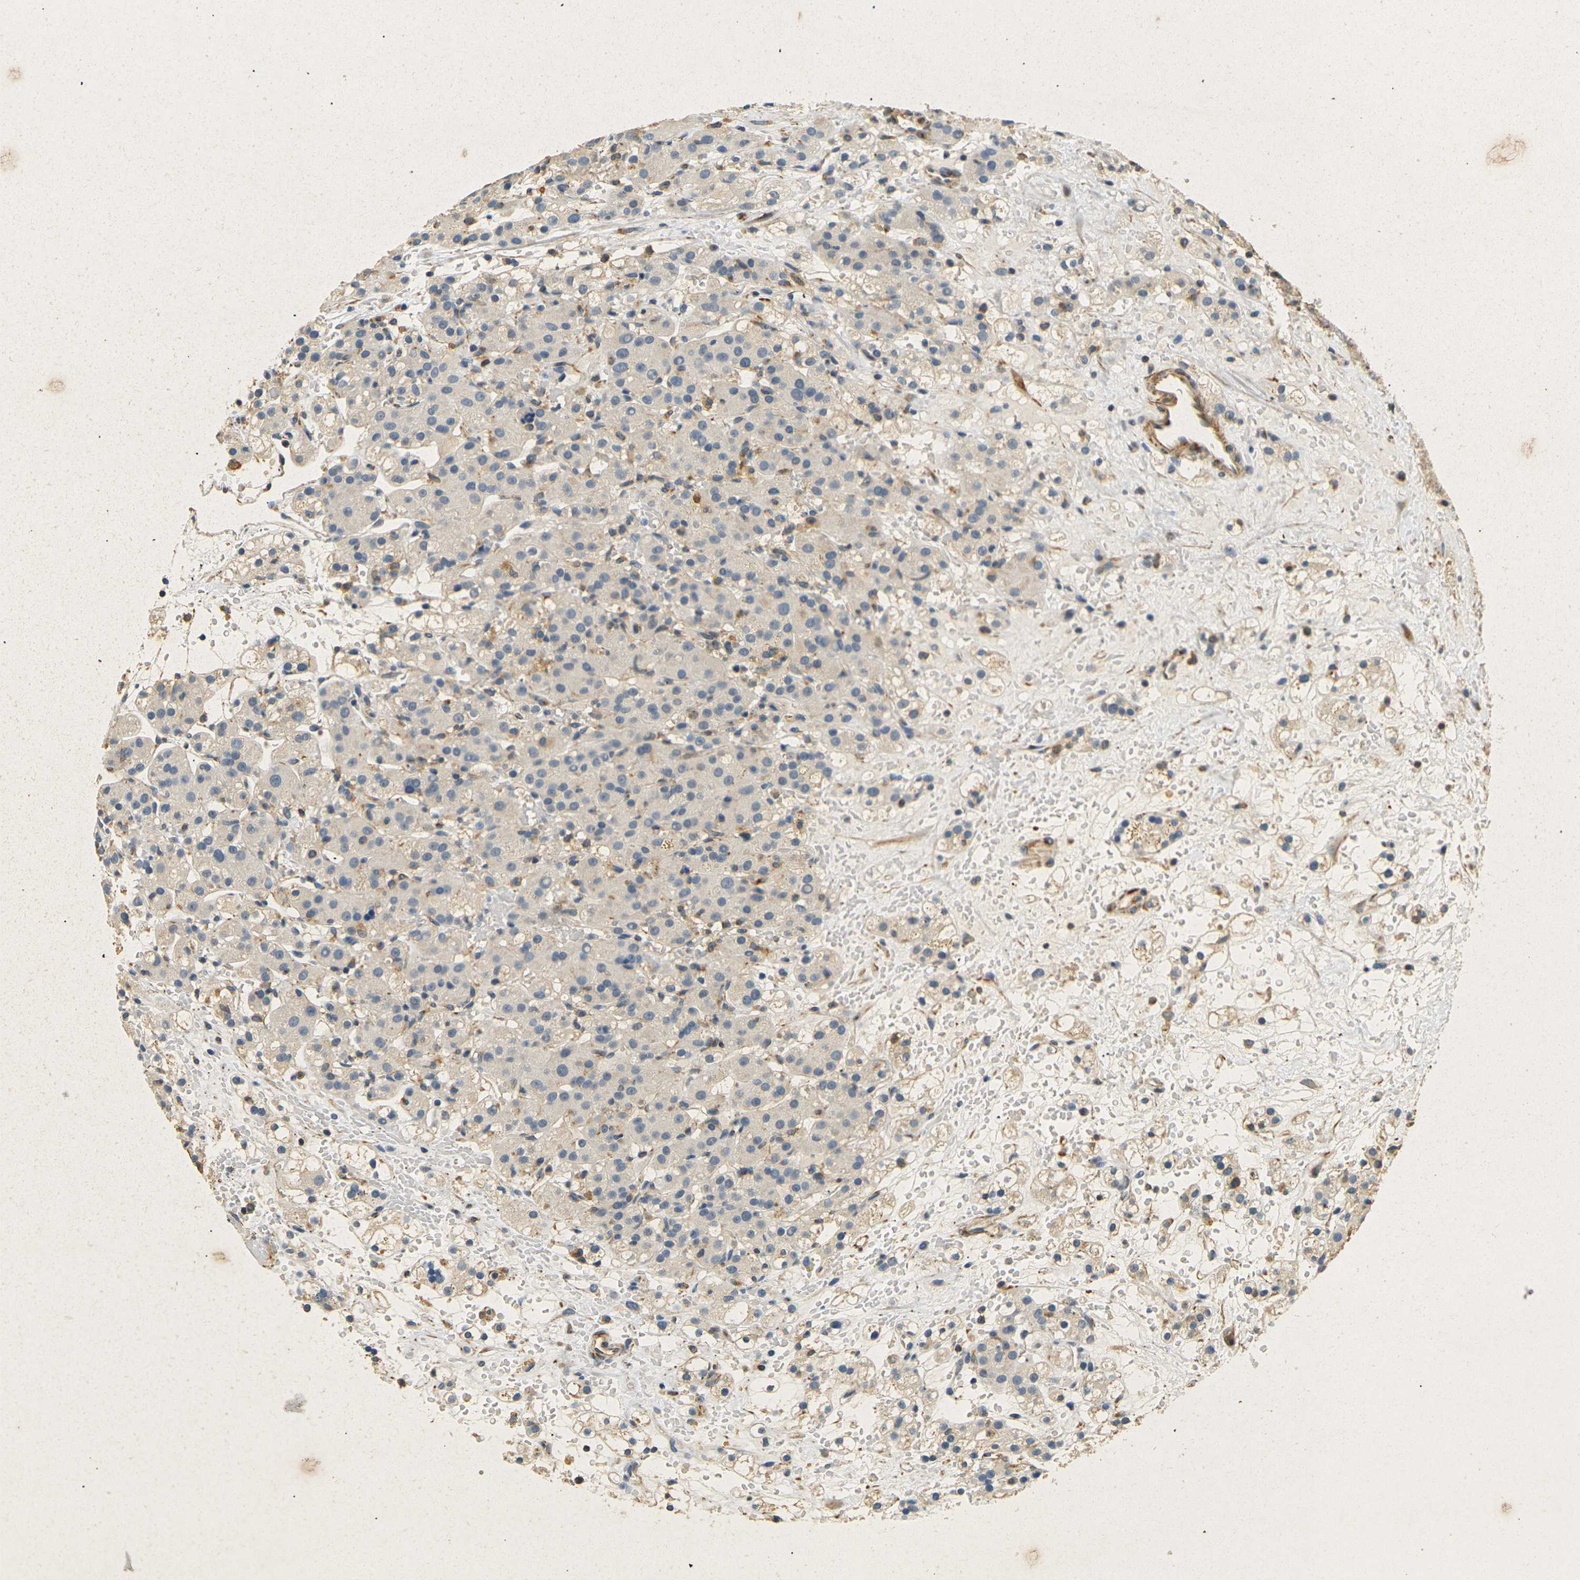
{"staining": {"intensity": "weak", "quantity": "<25%", "location": "cytoplasmic/membranous"}, "tissue": "renal cancer", "cell_type": "Tumor cells", "image_type": "cancer", "snomed": [{"axis": "morphology", "description": "Adenocarcinoma, NOS"}, {"axis": "topography", "description": "Kidney"}], "caption": "An immunohistochemistry (IHC) image of adenocarcinoma (renal) is shown. There is no staining in tumor cells of adenocarcinoma (renal). (DAB IHC with hematoxylin counter stain).", "gene": "SORT1", "patient": {"sex": "male", "age": 61}}